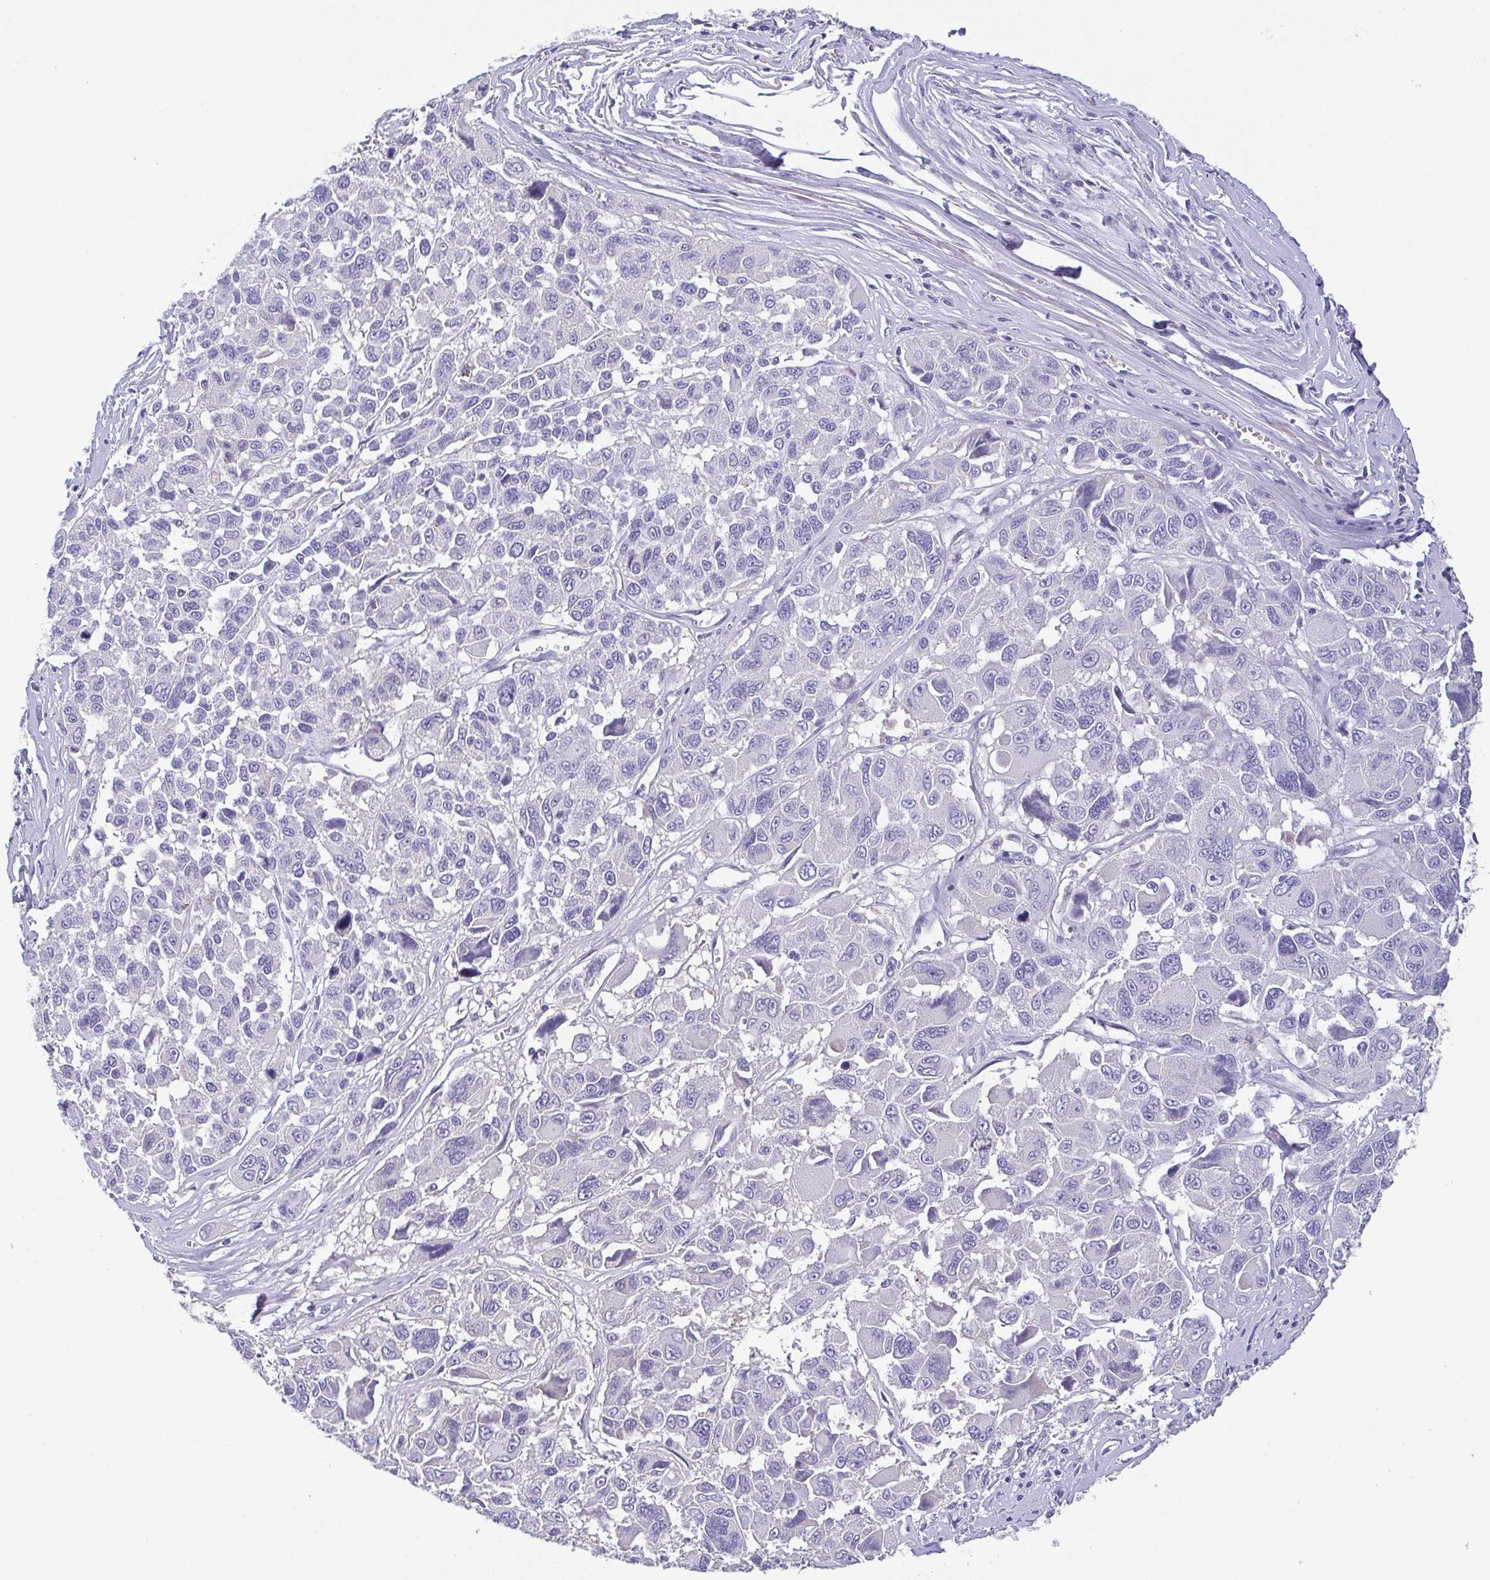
{"staining": {"intensity": "negative", "quantity": "none", "location": "none"}, "tissue": "melanoma", "cell_type": "Tumor cells", "image_type": "cancer", "snomed": [{"axis": "morphology", "description": "Malignant melanoma, NOS"}, {"axis": "topography", "description": "Skin"}], "caption": "This is a micrograph of IHC staining of melanoma, which shows no expression in tumor cells. Brightfield microscopy of IHC stained with DAB (3,3'-diaminobenzidine) (brown) and hematoxylin (blue), captured at high magnification.", "gene": "PKDREJ", "patient": {"sex": "female", "age": 66}}